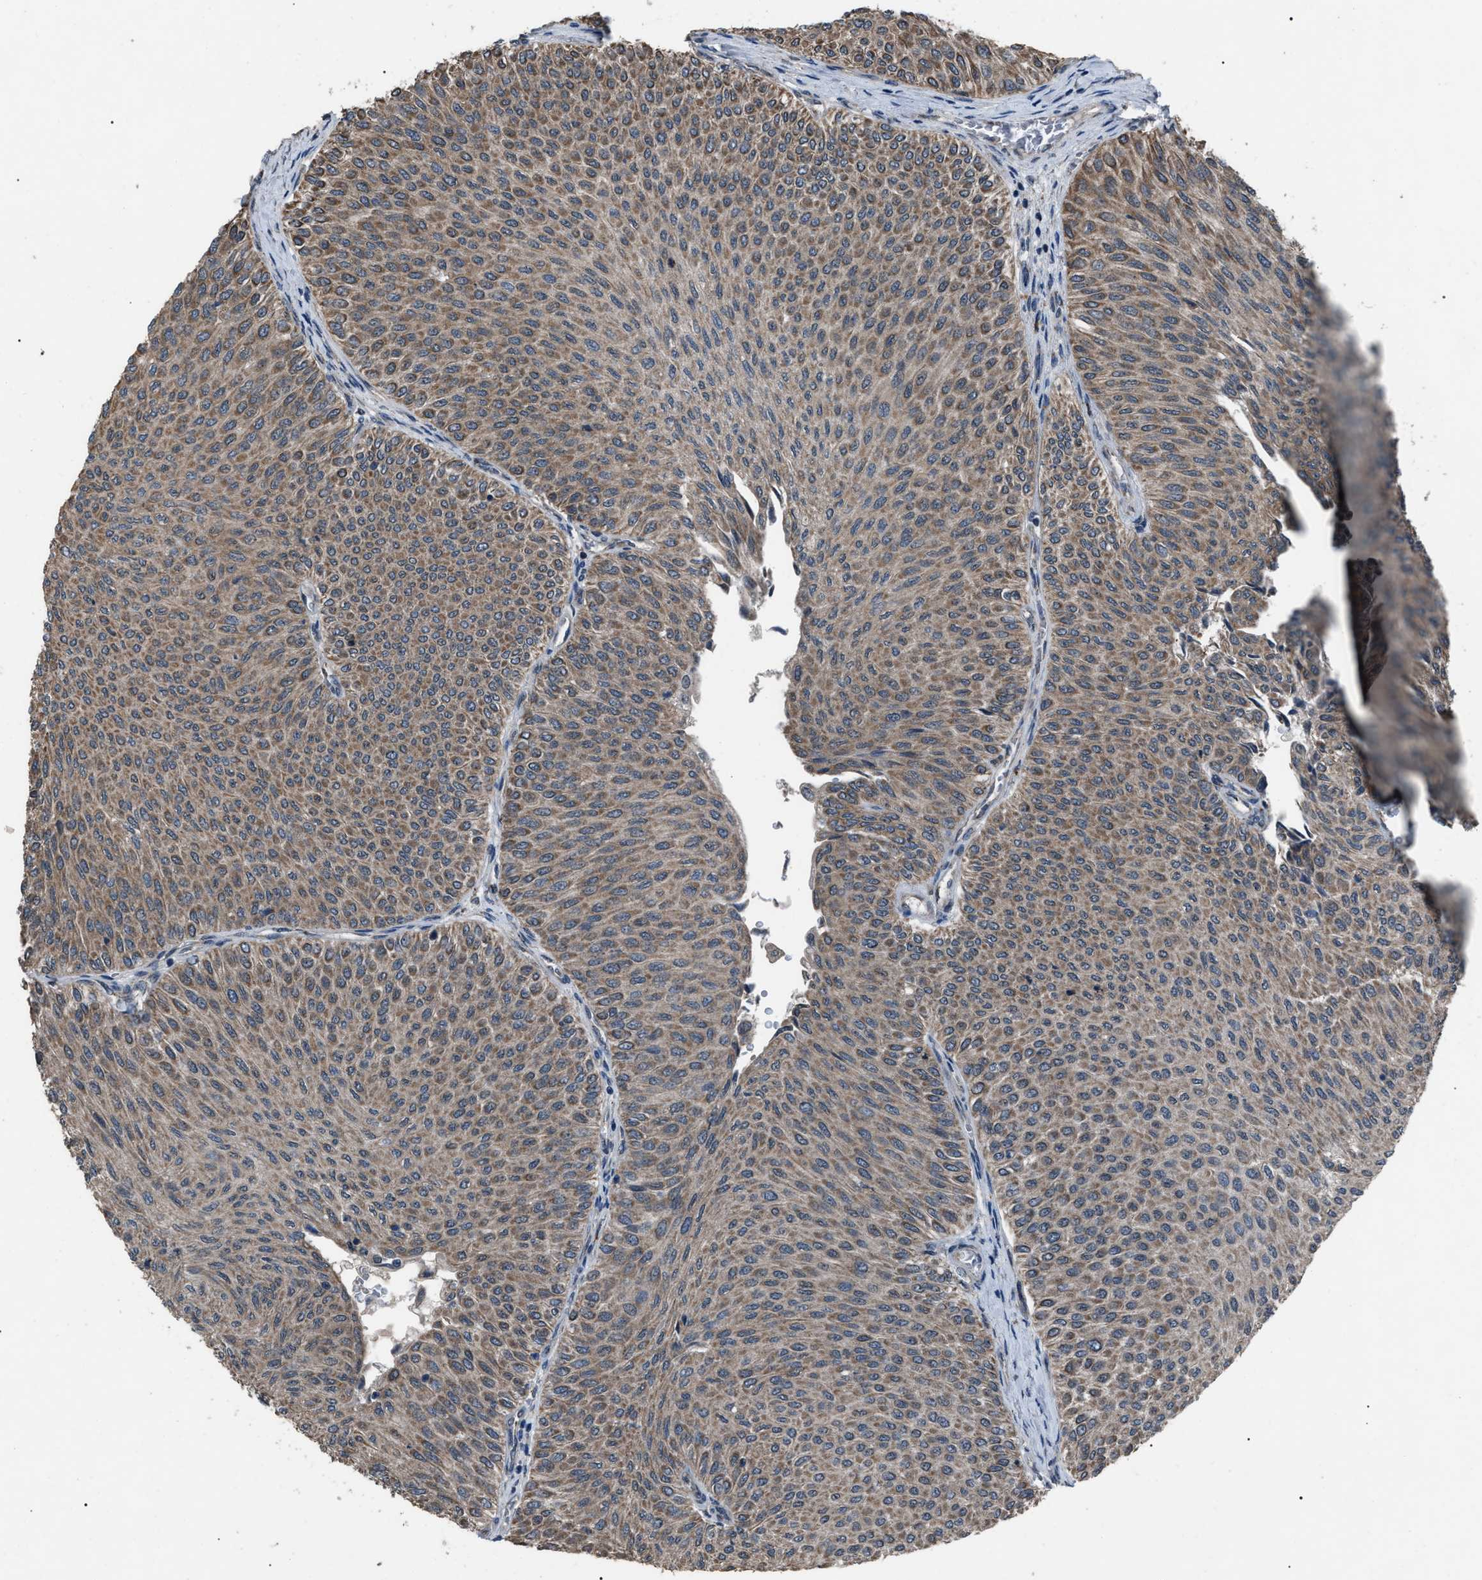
{"staining": {"intensity": "moderate", "quantity": ">75%", "location": "cytoplasmic/membranous"}, "tissue": "urothelial cancer", "cell_type": "Tumor cells", "image_type": "cancer", "snomed": [{"axis": "morphology", "description": "Urothelial carcinoma, Low grade"}, {"axis": "topography", "description": "Urinary bladder"}], "caption": "Tumor cells show moderate cytoplasmic/membranous positivity in approximately >75% of cells in urothelial carcinoma (low-grade).", "gene": "ZFAND2A", "patient": {"sex": "male", "age": 78}}